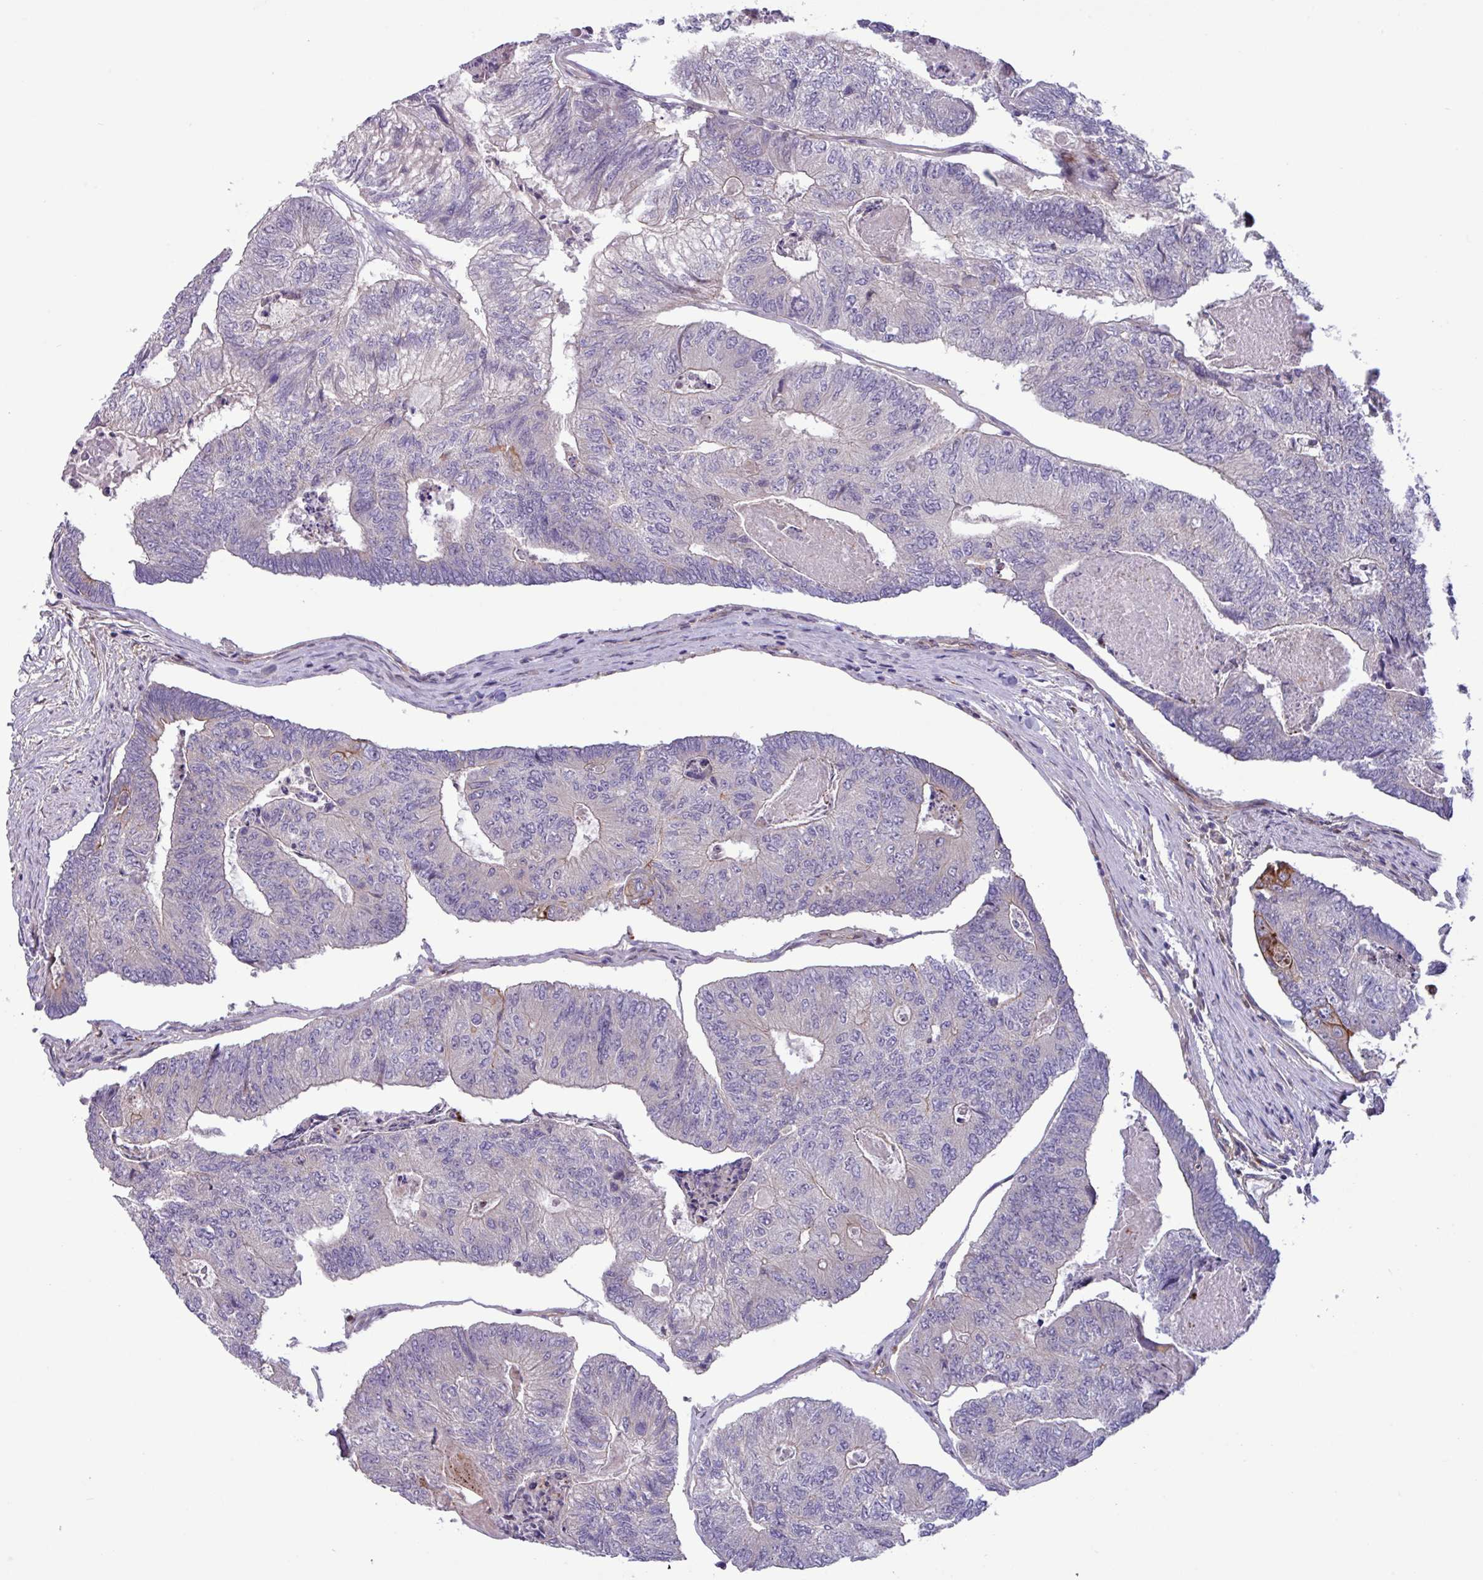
{"staining": {"intensity": "strong", "quantity": "<25%", "location": "cytoplasmic/membranous"}, "tissue": "colorectal cancer", "cell_type": "Tumor cells", "image_type": "cancer", "snomed": [{"axis": "morphology", "description": "Adenocarcinoma, NOS"}, {"axis": "topography", "description": "Colon"}], "caption": "Immunohistochemistry staining of colorectal adenocarcinoma, which shows medium levels of strong cytoplasmic/membranous positivity in about <25% of tumor cells indicating strong cytoplasmic/membranous protein staining. The staining was performed using DAB (3,3'-diaminobenzidine) (brown) for protein detection and nuclei were counterstained in hematoxylin (blue).", "gene": "CNTRL", "patient": {"sex": "female", "age": 67}}